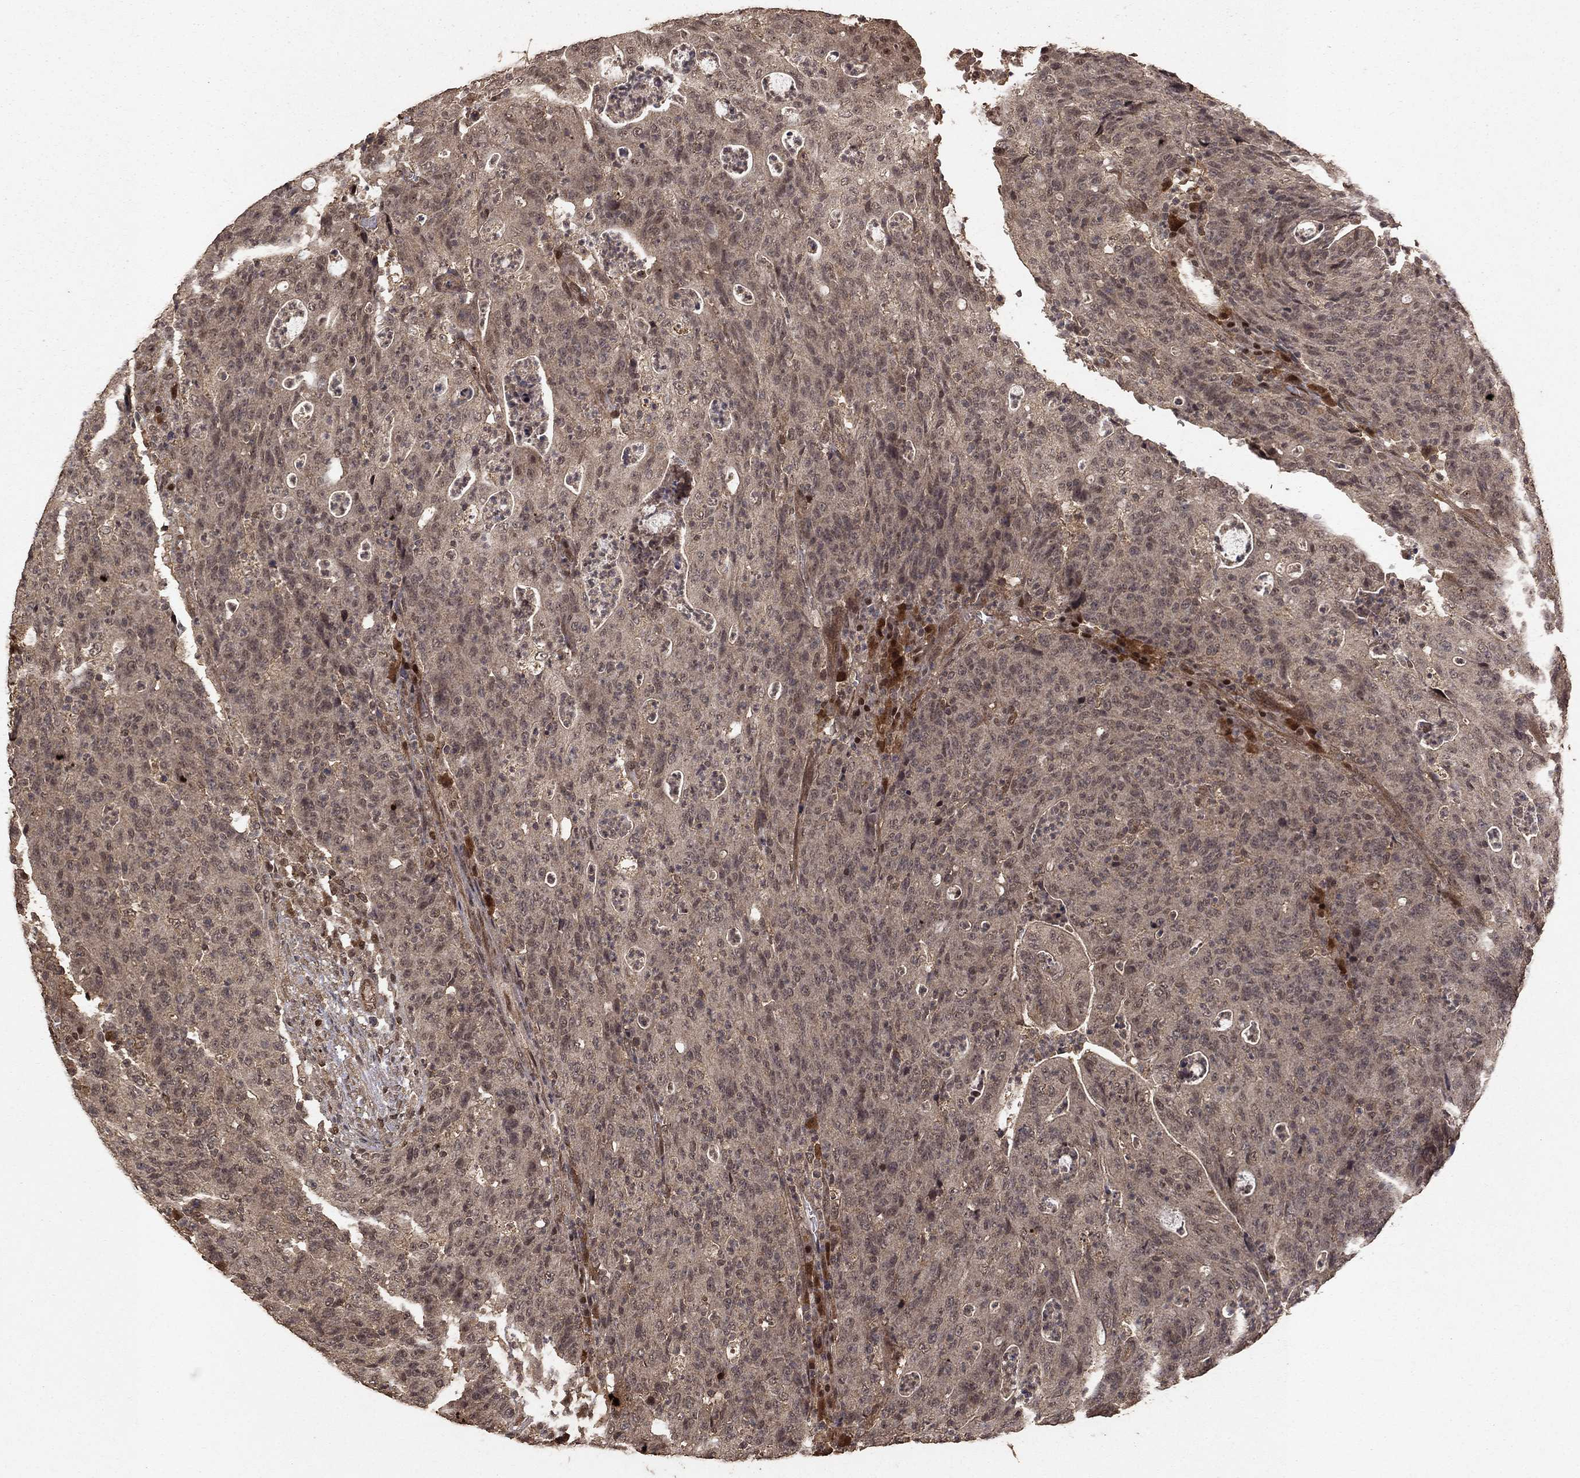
{"staining": {"intensity": "weak", "quantity": ">75%", "location": "cytoplasmic/membranous"}, "tissue": "colorectal cancer", "cell_type": "Tumor cells", "image_type": "cancer", "snomed": [{"axis": "morphology", "description": "Adenocarcinoma, NOS"}, {"axis": "topography", "description": "Colon"}], "caption": "Immunohistochemistry (IHC) of human colorectal cancer displays low levels of weak cytoplasmic/membranous positivity in about >75% of tumor cells.", "gene": "PRDM1", "patient": {"sex": "male", "age": 70}}